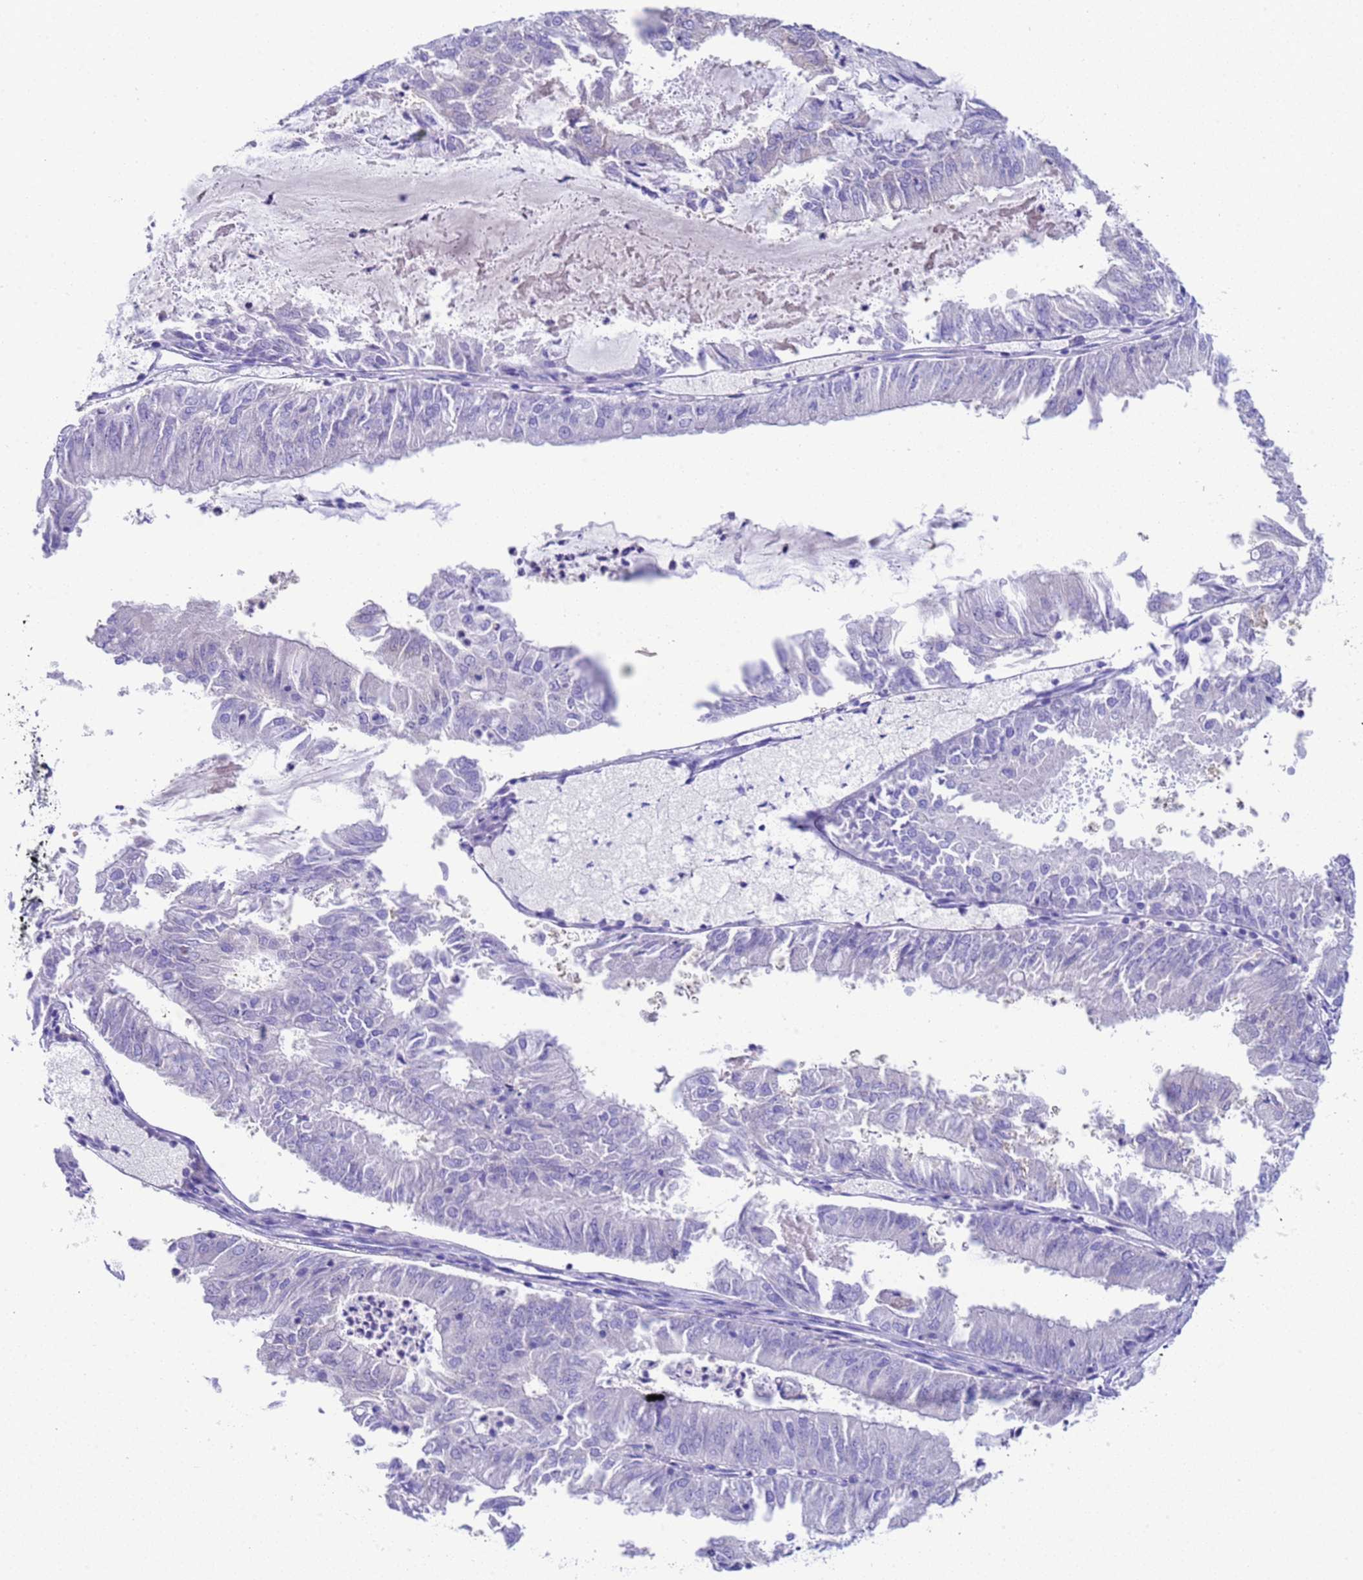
{"staining": {"intensity": "negative", "quantity": "none", "location": "none"}, "tissue": "endometrial cancer", "cell_type": "Tumor cells", "image_type": "cancer", "snomed": [{"axis": "morphology", "description": "Adenocarcinoma, NOS"}, {"axis": "topography", "description": "Endometrium"}], "caption": "DAB immunohistochemical staining of endometrial cancer demonstrates no significant positivity in tumor cells.", "gene": "USP38", "patient": {"sex": "female", "age": 57}}